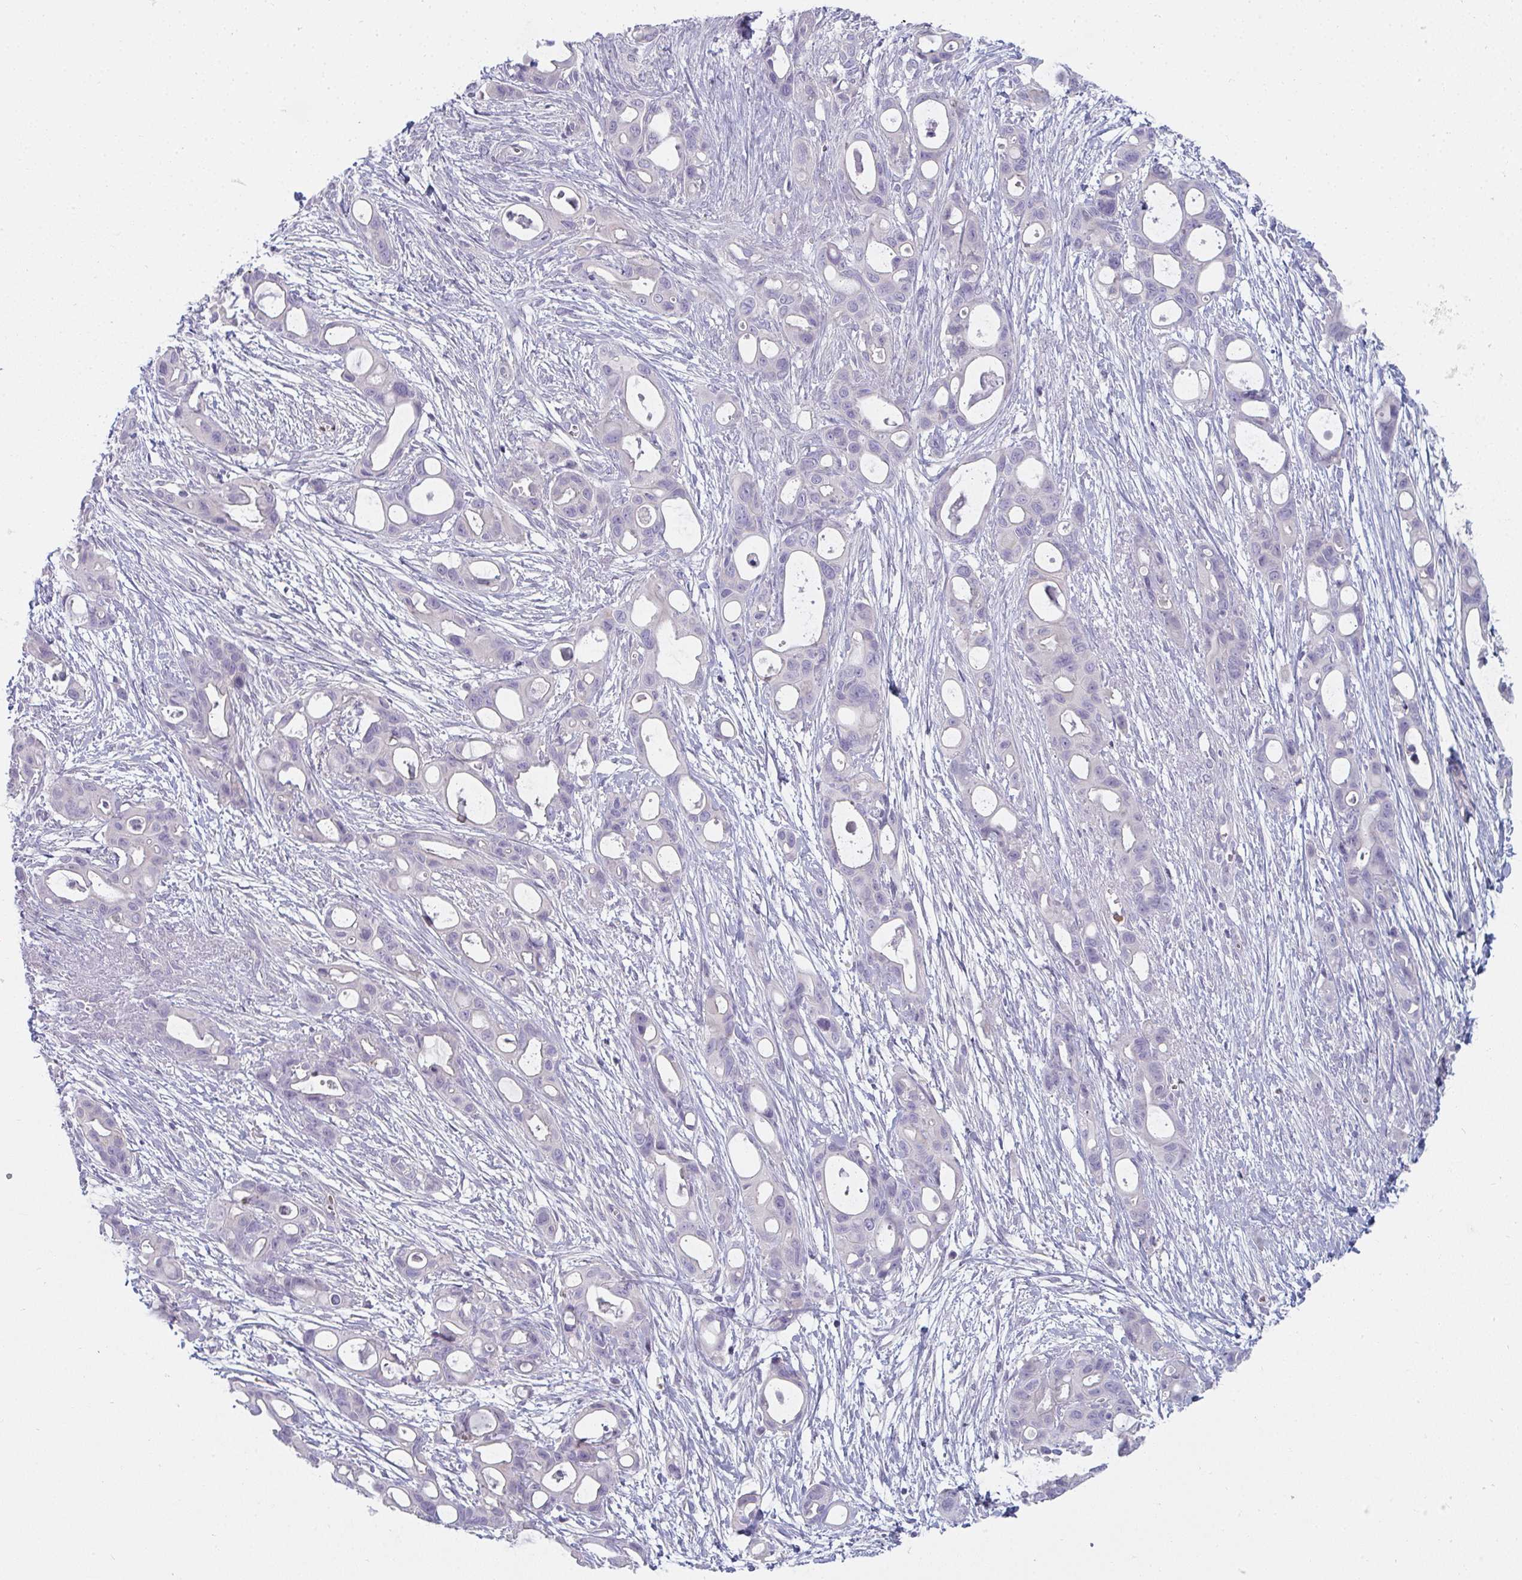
{"staining": {"intensity": "negative", "quantity": "none", "location": "none"}, "tissue": "ovarian cancer", "cell_type": "Tumor cells", "image_type": "cancer", "snomed": [{"axis": "morphology", "description": "Cystadenocarcinoma, mucinous, NOS"}, {"axis": "topography", "description": "Ovary"}], "caption": "High magnification brightfield microscopy of mucinous cystadenocarcinoma (ovarian) stained with DAB (3,3'-diaminobenzidine) (brown) and counterstained with hematoxylin (blue): tumor cells show no significant staining.", "gene": "SHB", "patient": {"sex": "female", "age": 70}}